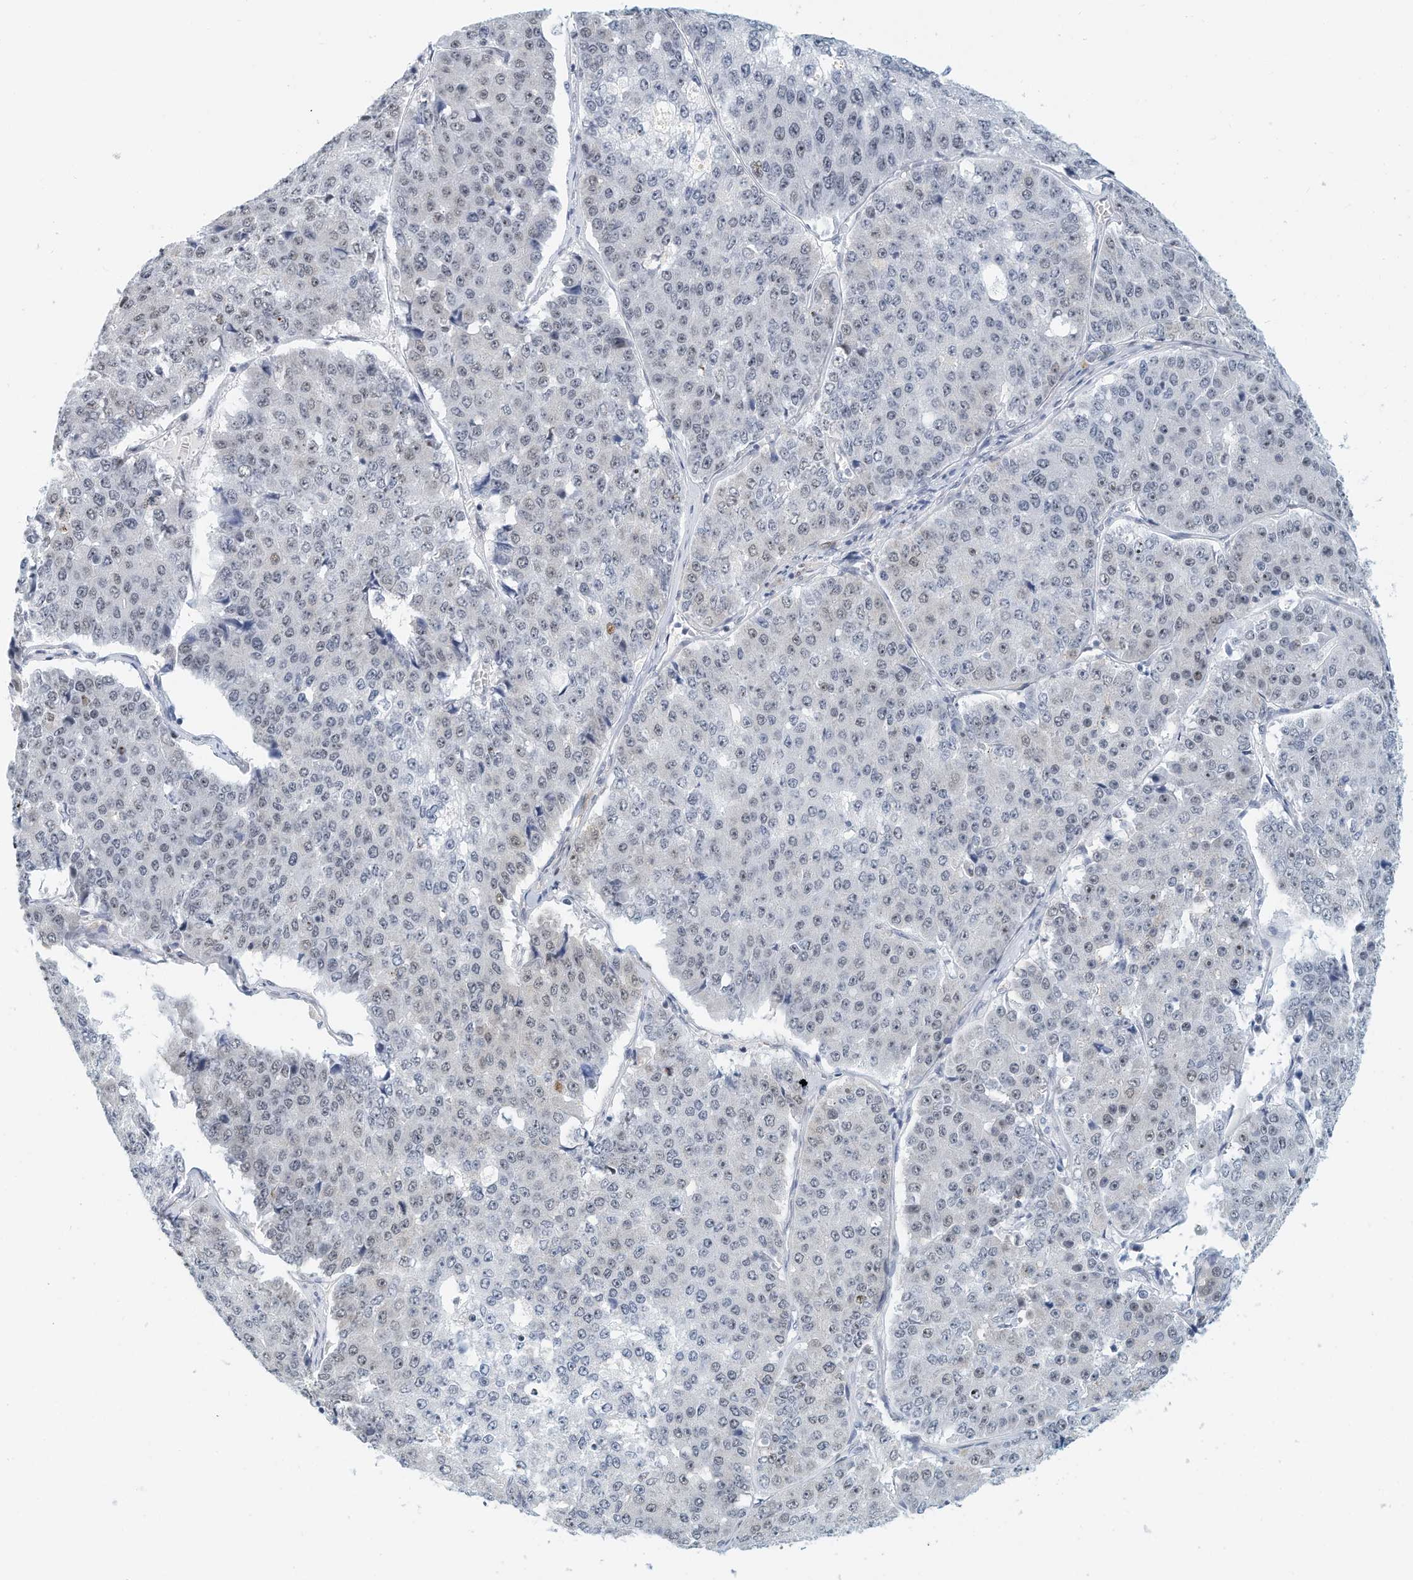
{"staining": {"intensity": "negative", "quantity": "none", "location": "none"}, "tissue": "pancreatic cancer", "cell_type": "Tumor cells", "image_type": "cancer", "snomed": [{"axis": "morphology", "description": "Adenocarcinoma, NOS"}, {"axis": "topography", "description": "Pancreas"}], "caption": "Human pancreatic cancer (adenocarcinoma) stained for a protein using IHC reveals no expression in tumor cells.", "gene": "ARHGAP28", "patient": {"sex": "male", "age": 50}}